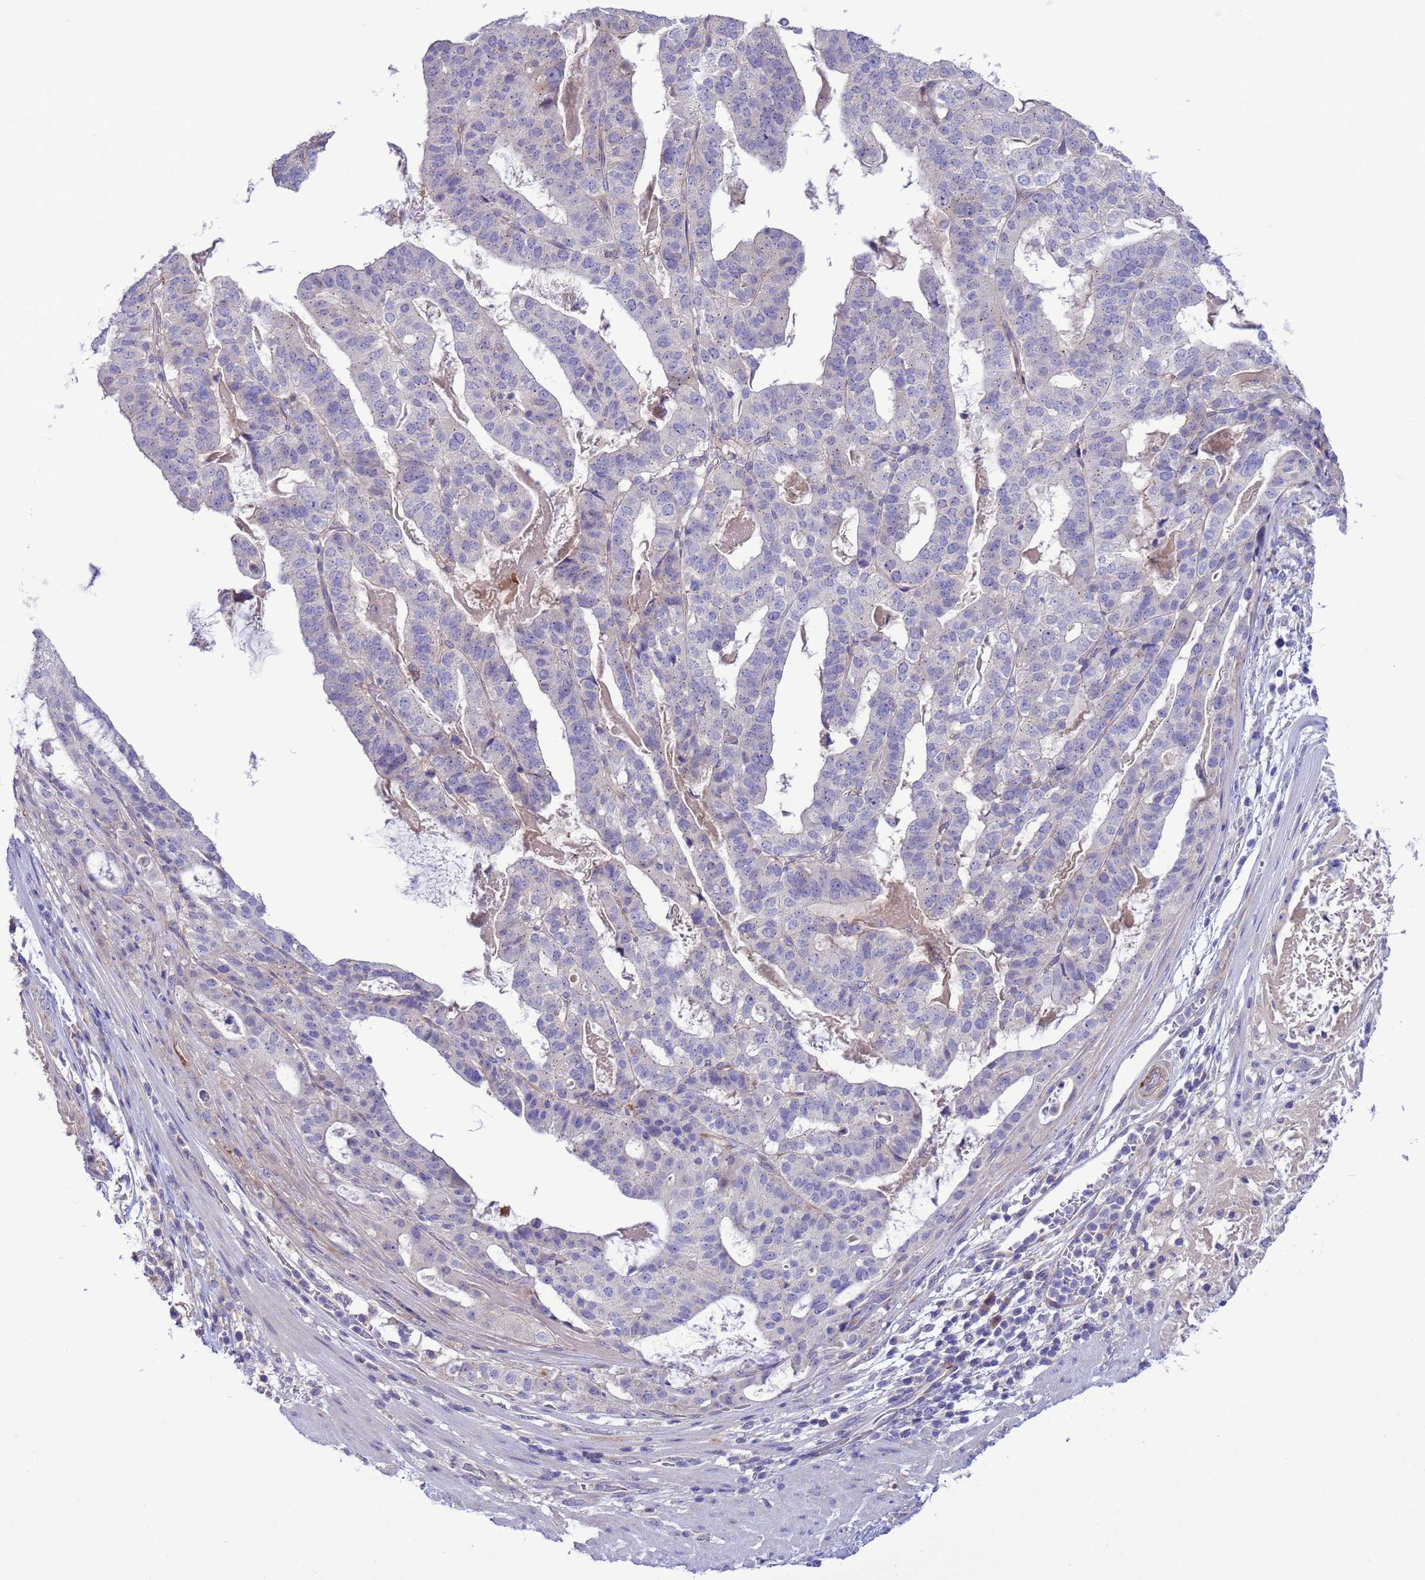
{"staining": {"intensity": "negative", "quantity": "none", "location": "none"}, "tissue": "stomach cancer", "cell_type": "Tumor cells", "image_type": "cancer", "snomed": [{"axis": "morphology", "description": "Adenocarcinoma, NOS"}, {"axis": "topography", "description": "Stomach"}], "caption": "DAB immunohistochemical staining of human adenocarcinoma (stomach) reveals no significant expression in tumor cells.", "gene": "GJA10", "patient": {"sex": "male", "age": 48}}